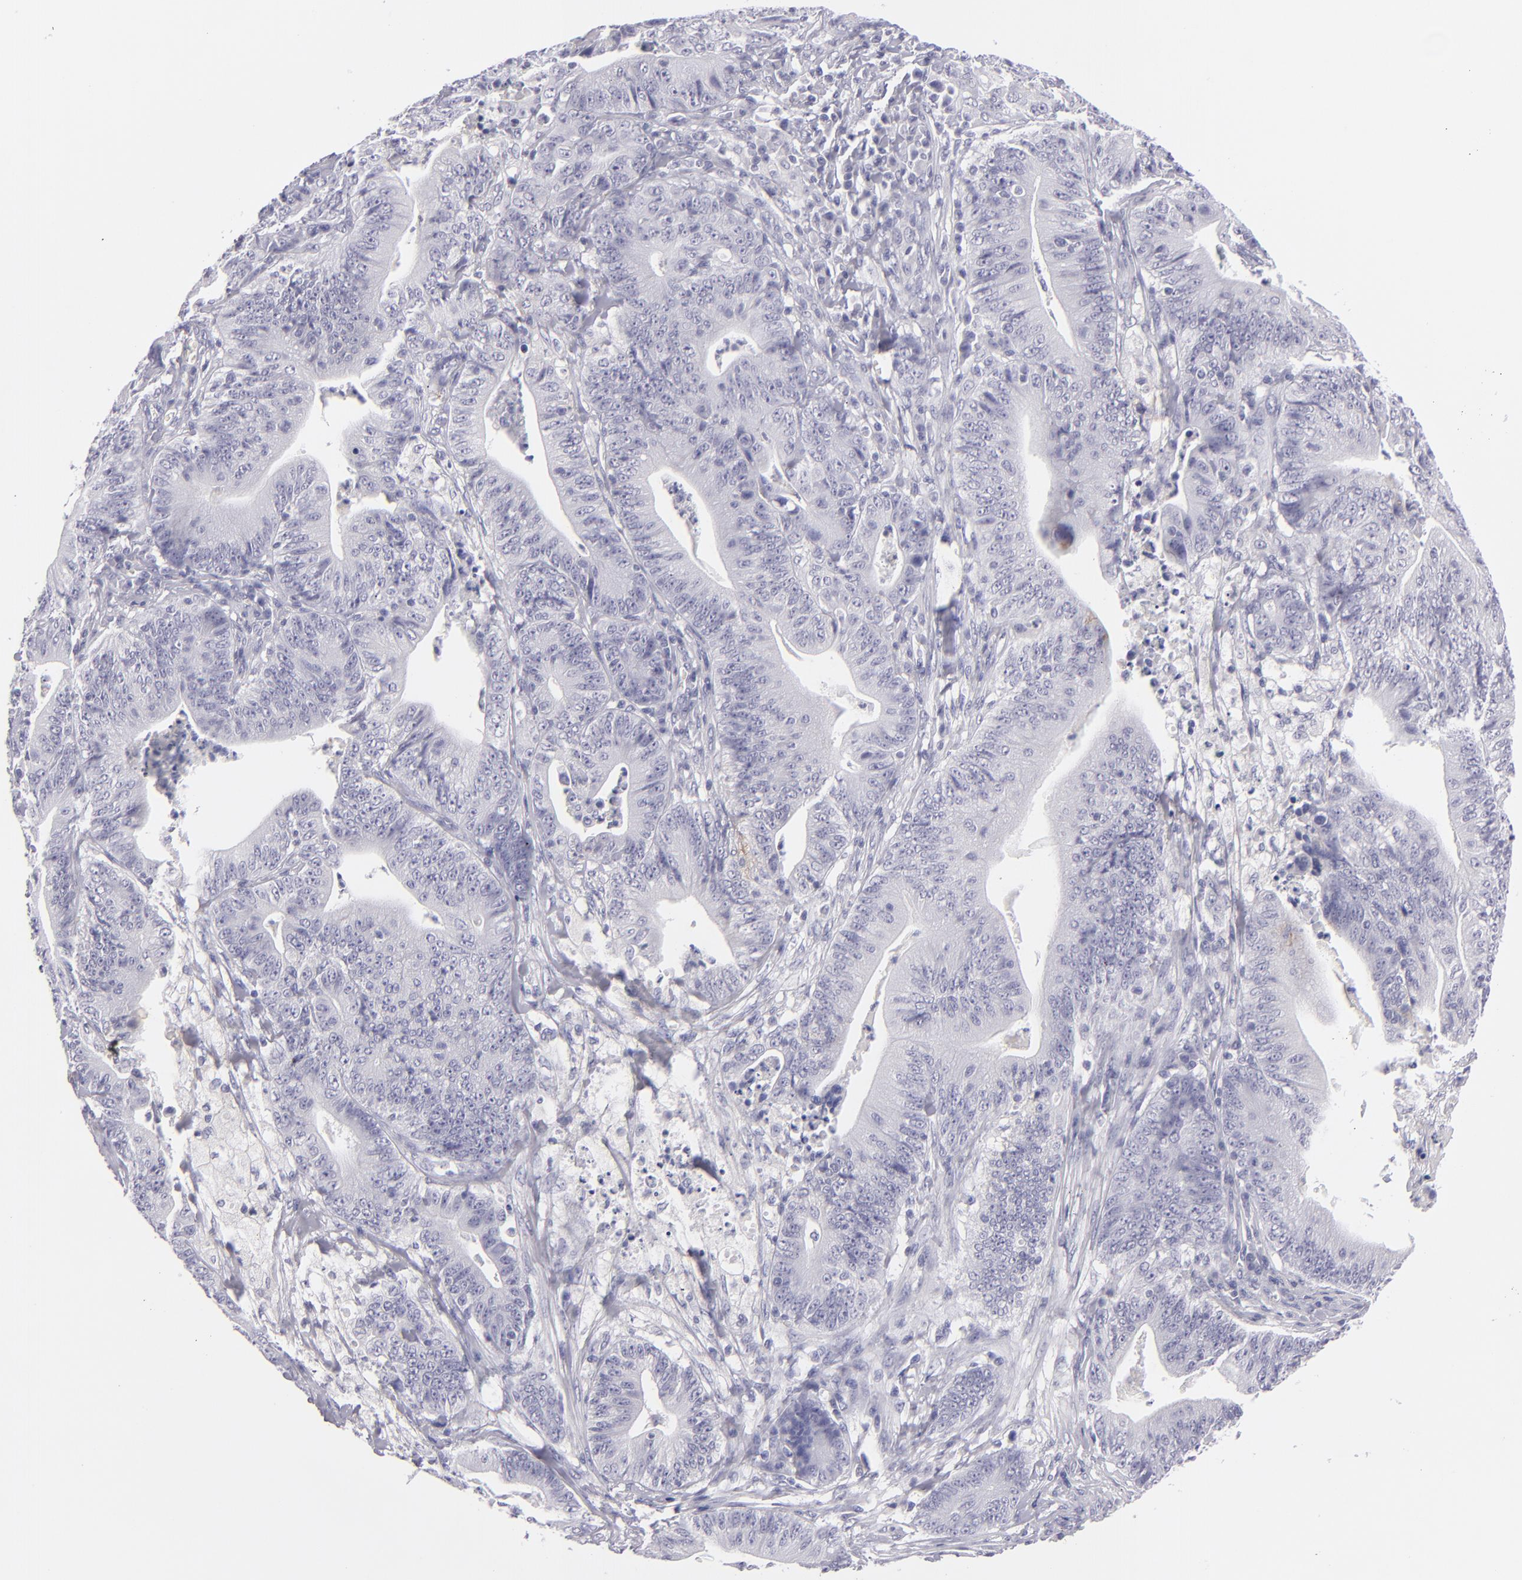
{"staining": {"intensity": "negative", "quantity": "none", "location": "none"}, "tissue": "stomach cancer", "cell_type": "Tumor cells", "image_type": "cancer", "snomed": [{"axis": "morphology", "description": "Adenocarcinoma, NOS"}, {"axis": "topography", "description": "Stomach, lower"}], "caption": "Immunohistochemical staining of human stomach adenocarcinoma shows no significant positivity in tumor cells. (DAB IHC visualized using brightfield microscopy, high magnification).", "gene": "TNNC1", "patient": {"sex": "female", "age": 86}}